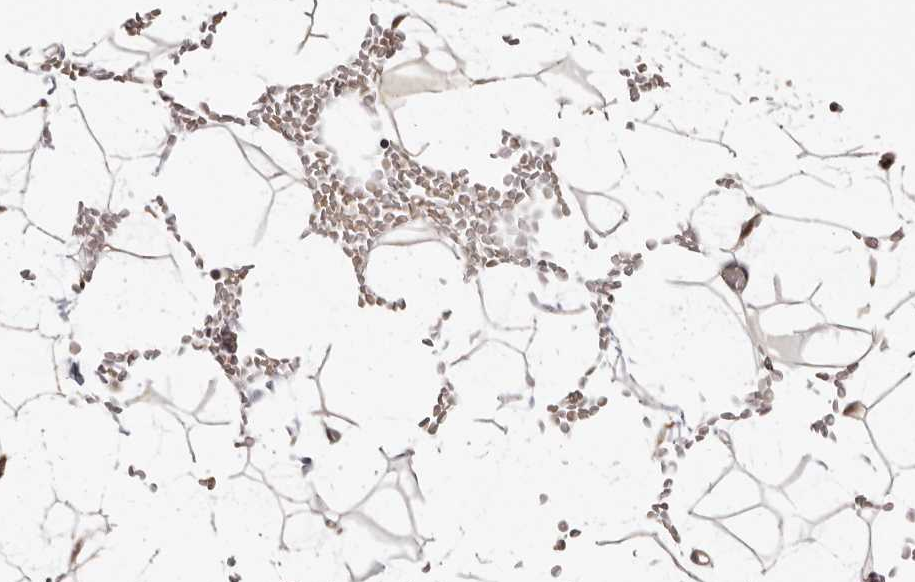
{"staining": {"intensity": "negative", "quantity": "none", "location": "none"}, "tissue": "breast", "cell_type": "Adipocytes", "image_type": "normal", "snomed": [{"axis": "morphology", "description": "Normal tissue, NOS"}, {"axis": "topography", "description": "Breast"}], "caption": "Immunohistochemical staining of normal breast reveals no significant positivity in adipocytes. (DAB (3,3'-diaminobenzidine) immunohistochemistry (IHC), high magnification).", "gene": "MED8", "patient": {"sex": "female", "age": 23}}